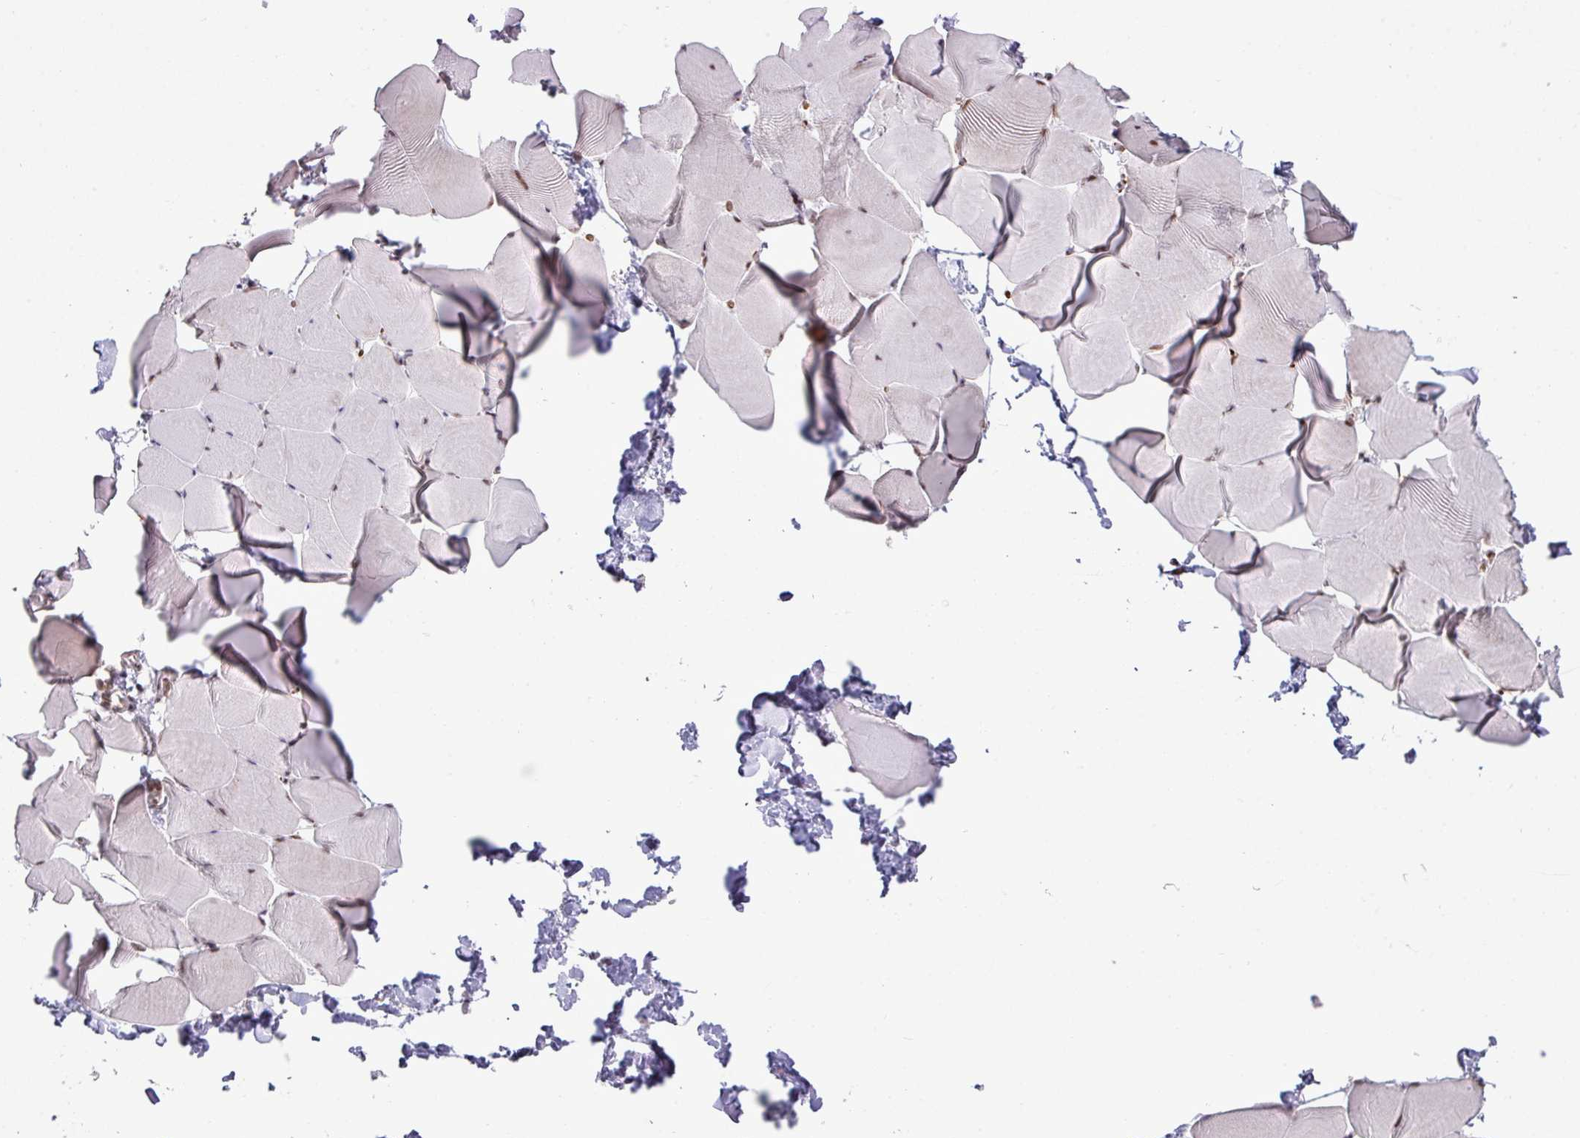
{"staining": {"intensity": "moderate", "quantity": "<25%", "location": "nuclear"}, "tissue": "skeletal muscle", "cell_type": "Myocytes", "image_type": "normal", "snomed": [{"axis": "morphology", "description": "Normal tissue, NOS"}, {"axis": "topography", "description": "Skeletal muscle"}], "caption": "An immunohistochemistry histopathology image of benign tissue is shown. Protein staining in brown shows moderate nuclear positivity in skeletal muscle within myocytes.", "gene": "PRDM5", "patient": {"sex": "male", "age": 25}}